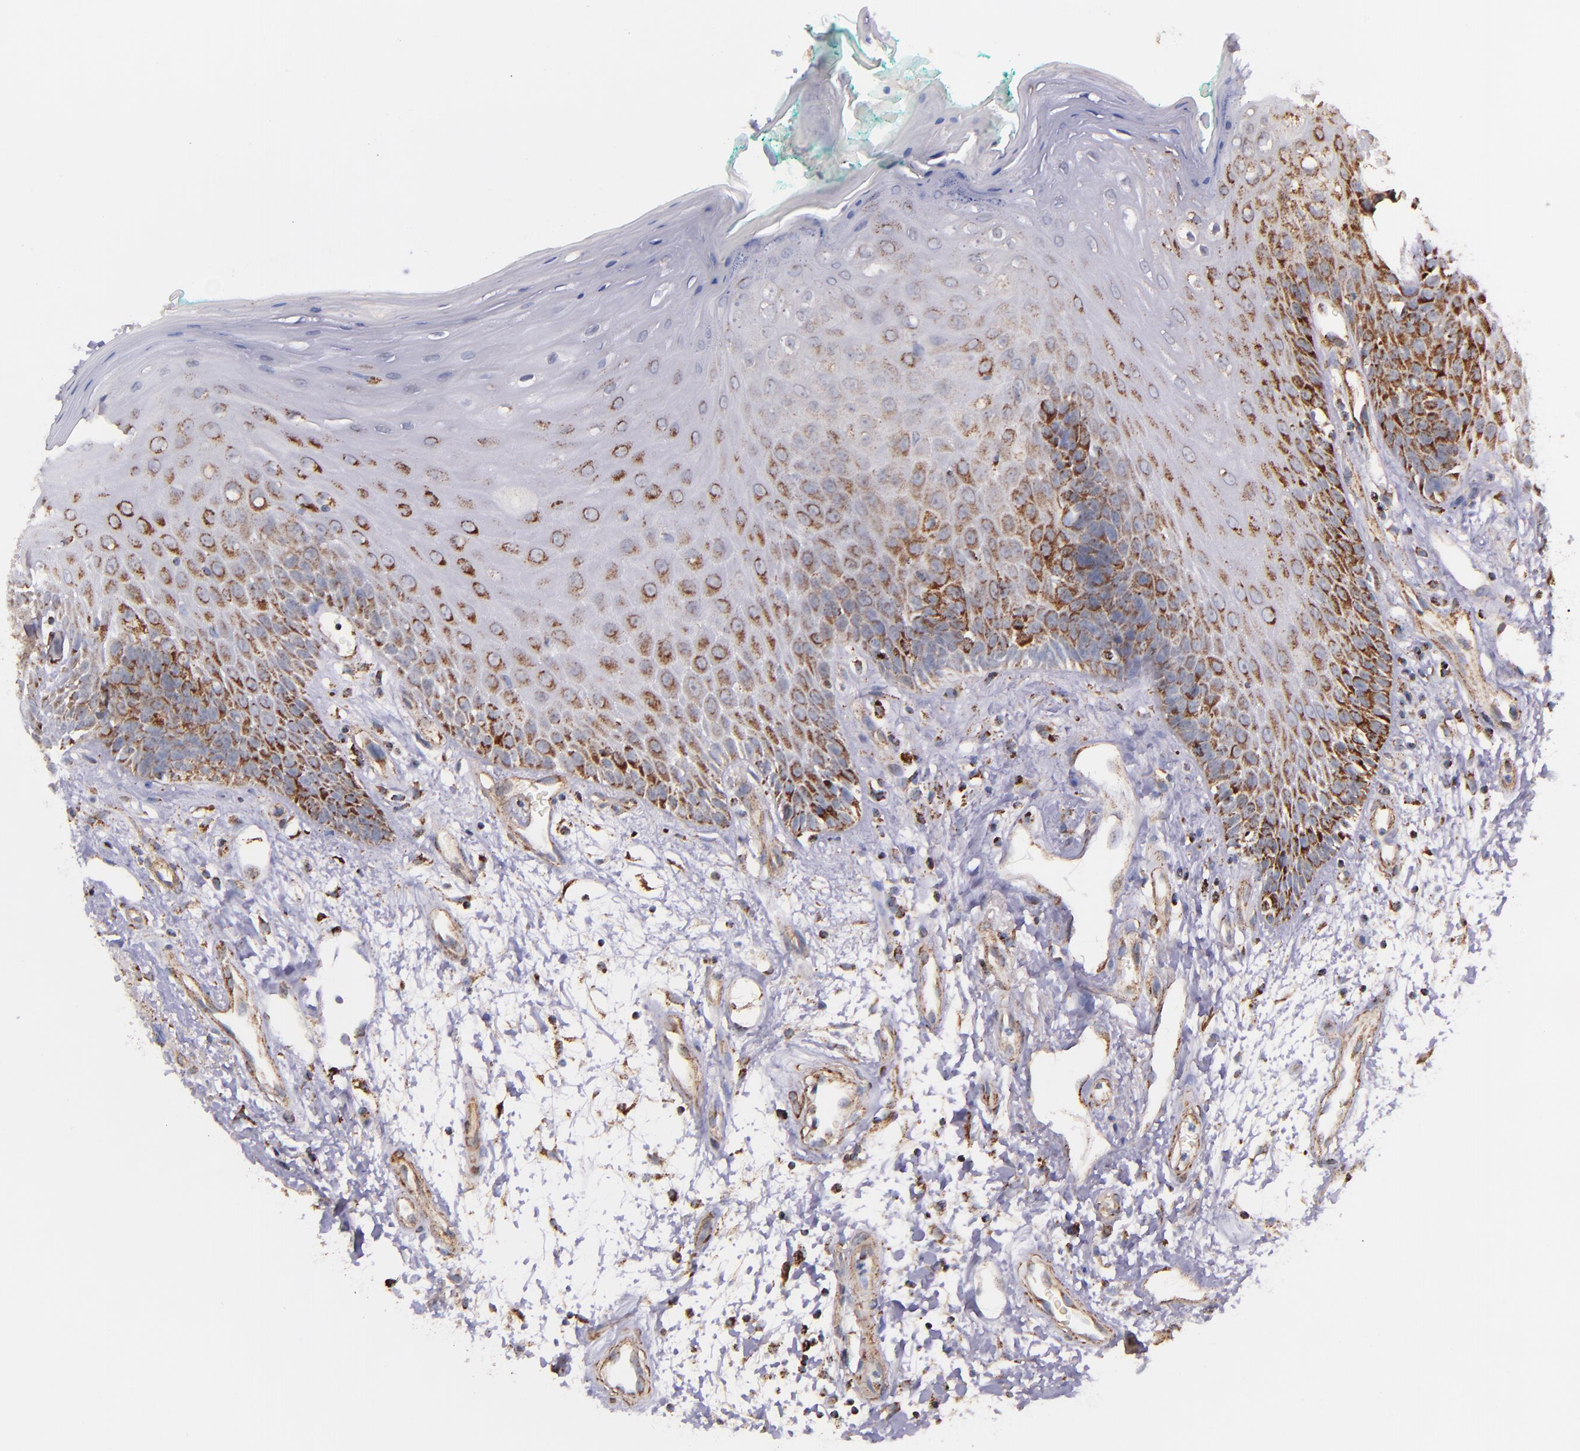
{"staining": {"intensity": "moderate", "quantity": "25%-75%", "location": "cytoplasmic/membranous"}, "tissue": "oral mucosa", "cell_type": "Squamous epithelial cells", "image_type": "normal", "snomed": [{"axis": "morphology", "description": "Normal tissue, NOS"}, {"axis": "morphology", "description": "Squamous cell carcinoma, NOS"}, {"axis": "topography", "description": "Skeletal muscle"}, {"axis": "topography", "description": "Oral tissue"}, {"axis": "topography", "description": "Head-Neck"}], "caption": "Immunohistochemical staining of unremarkable oral mucosa displays moderate cytoplasmic/membranous protein expression in approximately 25%-75% of squamous epithelial cells. Nuclei are stained in blue.", "gene": "IDH3G", "patient": {"sex": "female", "age": 84}}